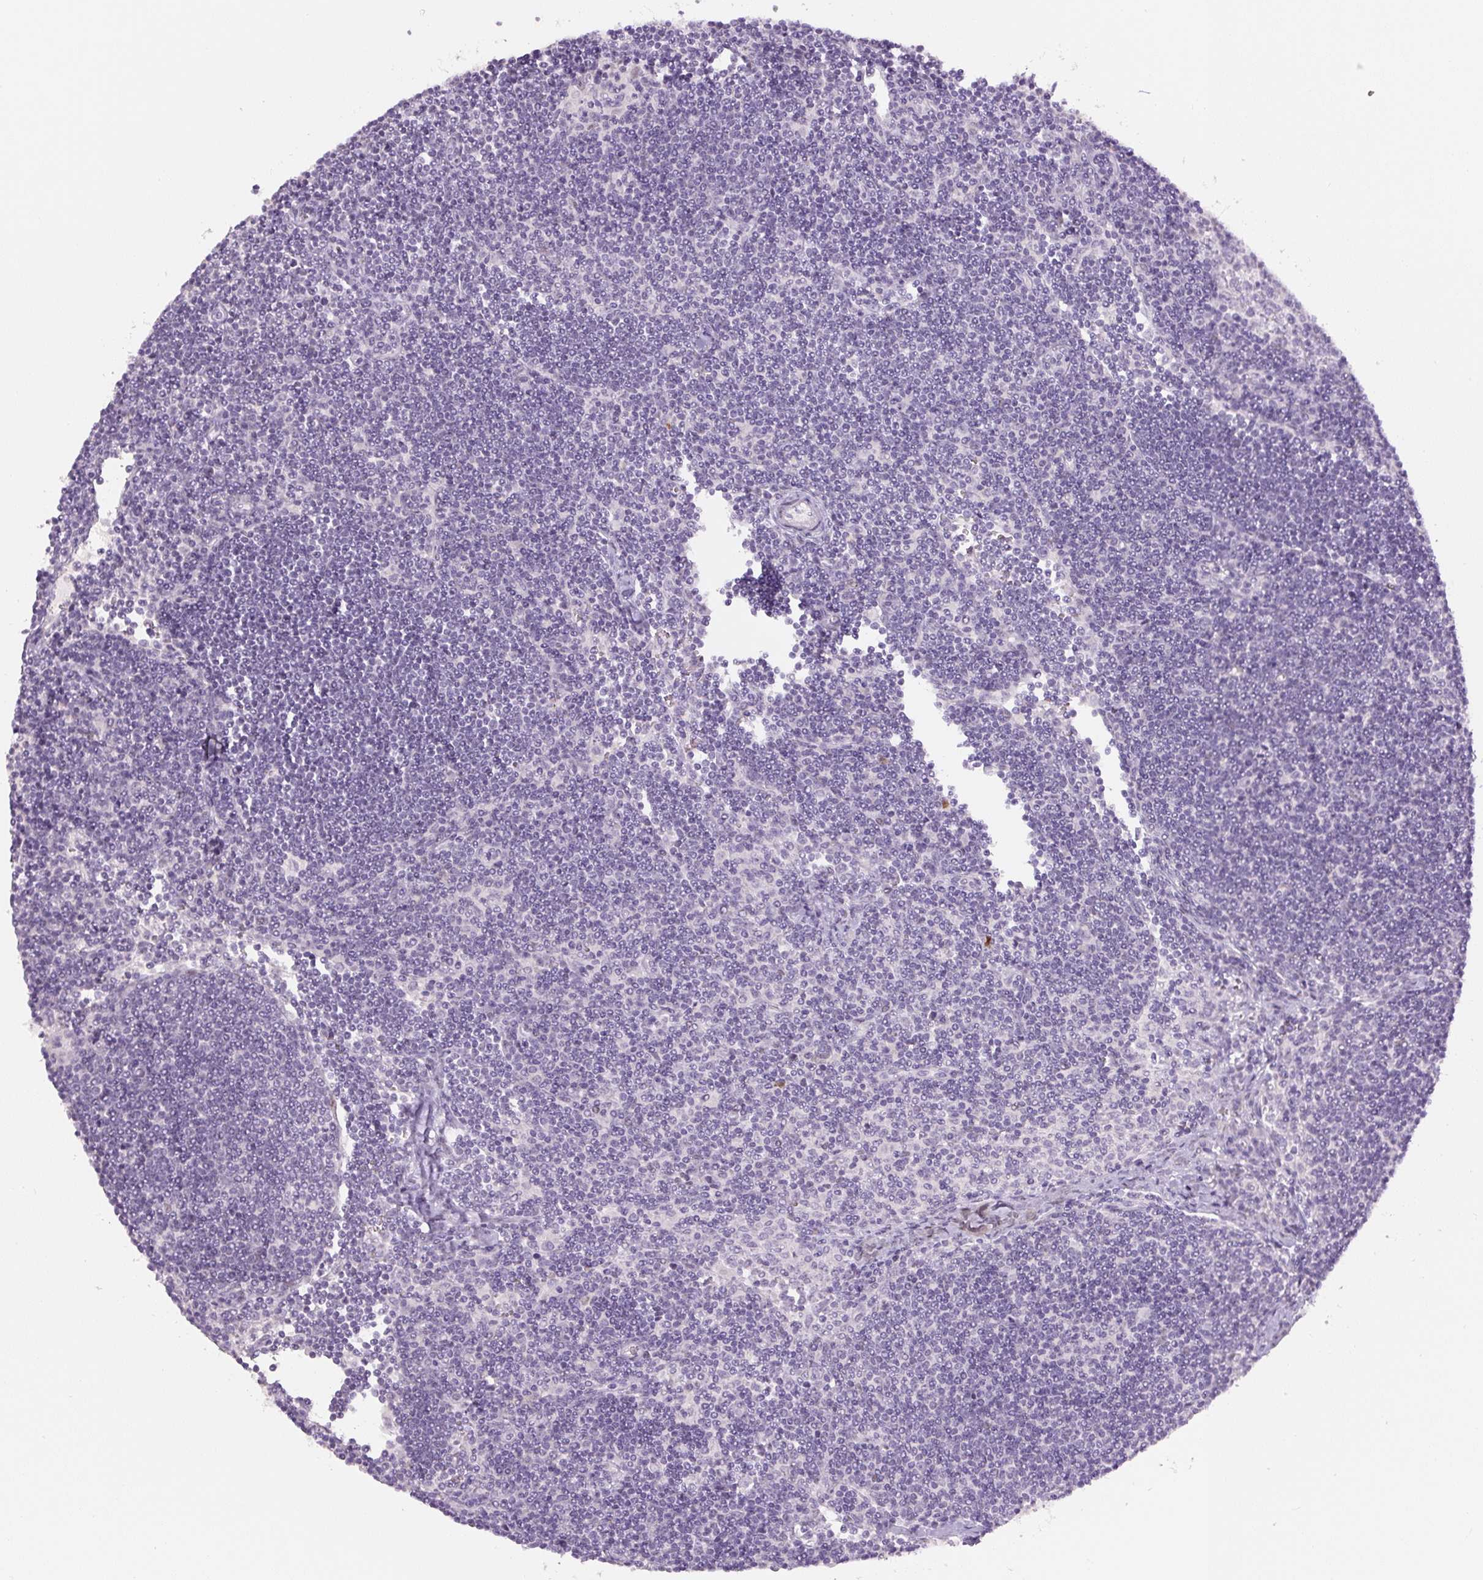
{"staining": {"intensity": "negative", "quantity": "none", "location": "none"}, "tissue": "lymph node", "cell_type": "Germinal center cells", "image_type": "normal", "snomed": [{"axis": "morphology", "description": "Normal tissue, NOS"}, {"axis": "topography", "description": "Lymph node"}], "caption": "Lymph node was stained to show a protein in brown. There is no significant staining in germinal center cells. (DAB (3,3'-diaminobenzidine) immunohistochemistry (IHC) with hematoxylin counter stain).", "gene": "SIX1", "patient": {"sex": "female", "age": 29}}